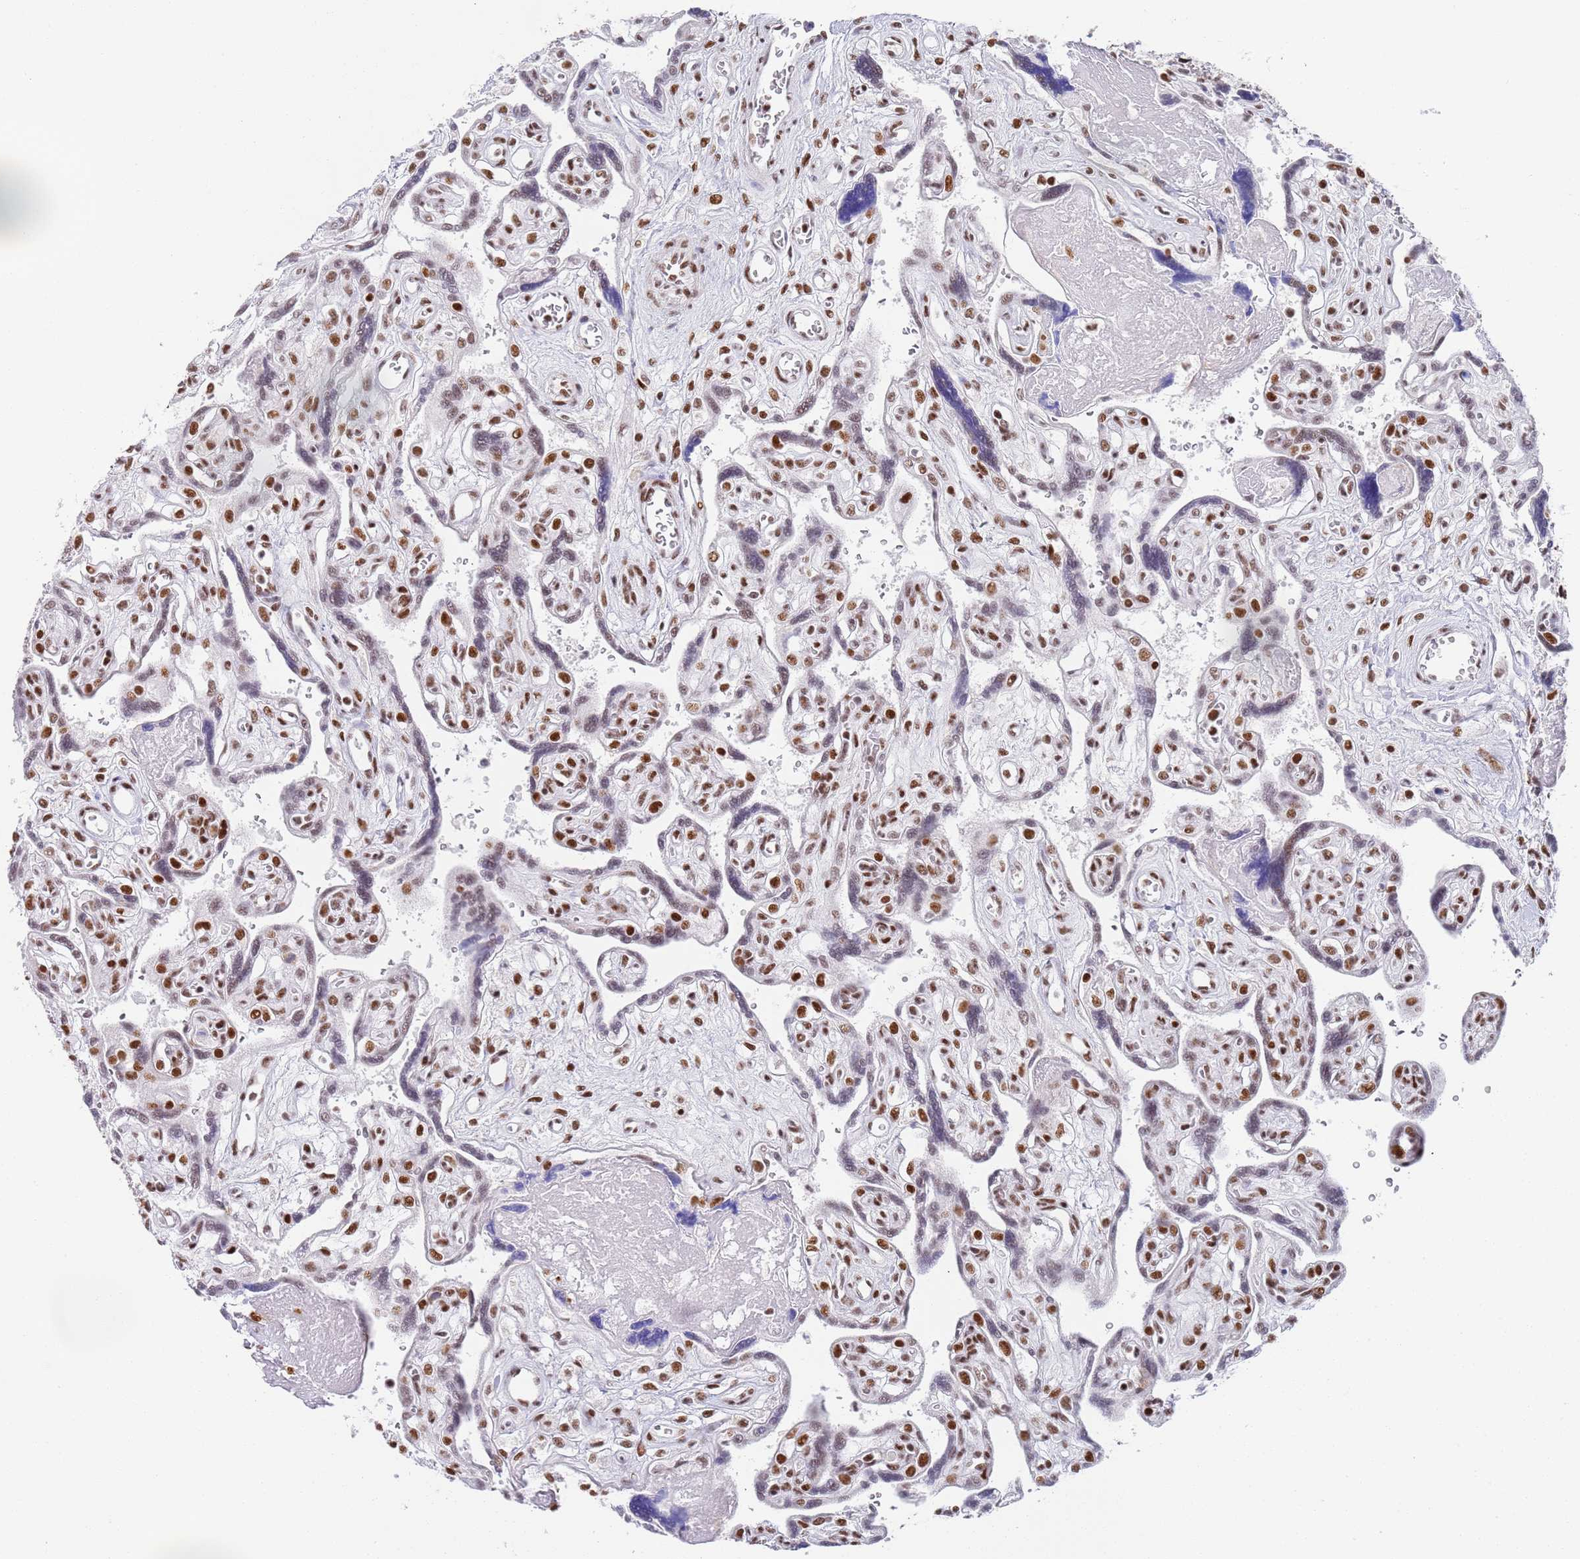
{"staining": {"intensity": "strong", "quantity": ">75%", "location": "nuclear"}, "tissue": "placenta", "cell_type": "Decidual cells", "image_type": "normal", "snomed": [{"axis": "morphology", "description": "Normal tissue, NOS"}, {"axis": "topography", "description": "Placenta"}], "caption": "Immunohistochemical staining of normal human placenta reveals strong nuclear protein positivity in about >75% of decidual cells.", "gene": "AKAP8L", "patient": {"sex": "female", "age": 39}}